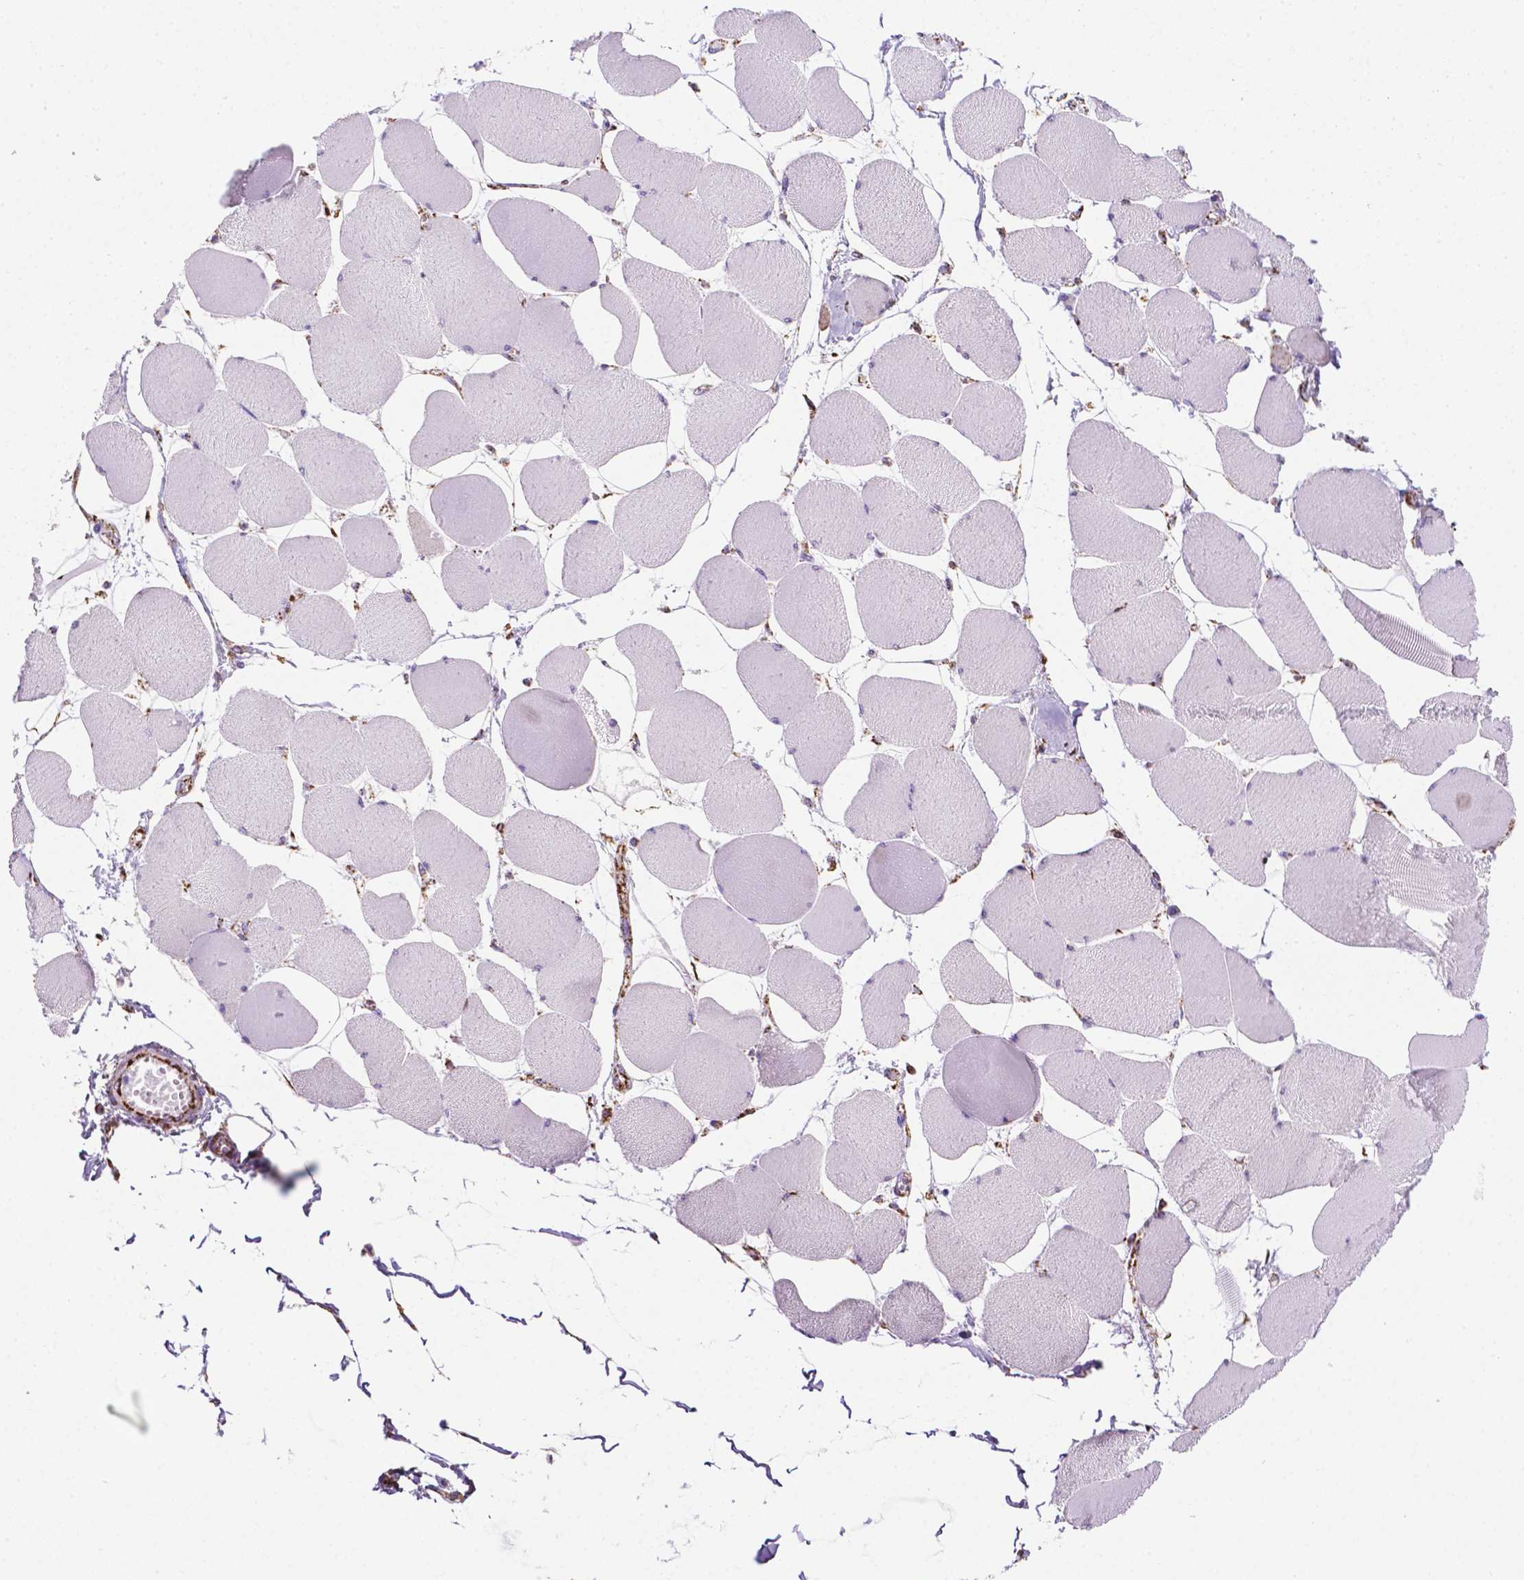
{"staining": {"intensity": "negative", "quantity": "none", "location": "none"}, "tissue": "skeletal muscle", "cell_type": "Myocytes", "image_type": "normal", "snomed": [{"axis": "morphology", "description": "Normal tissue, NOS"}, {"axis": "topography", "description": "Skeletal muscle"}], "caption": "IHC micrograph of unremarkable skeletal muscle stained for a protein (brown), which demonstrates no positivity in myocytes.", "gene": "RMDN3", "patient": {"sex": "female", "age": 75}}